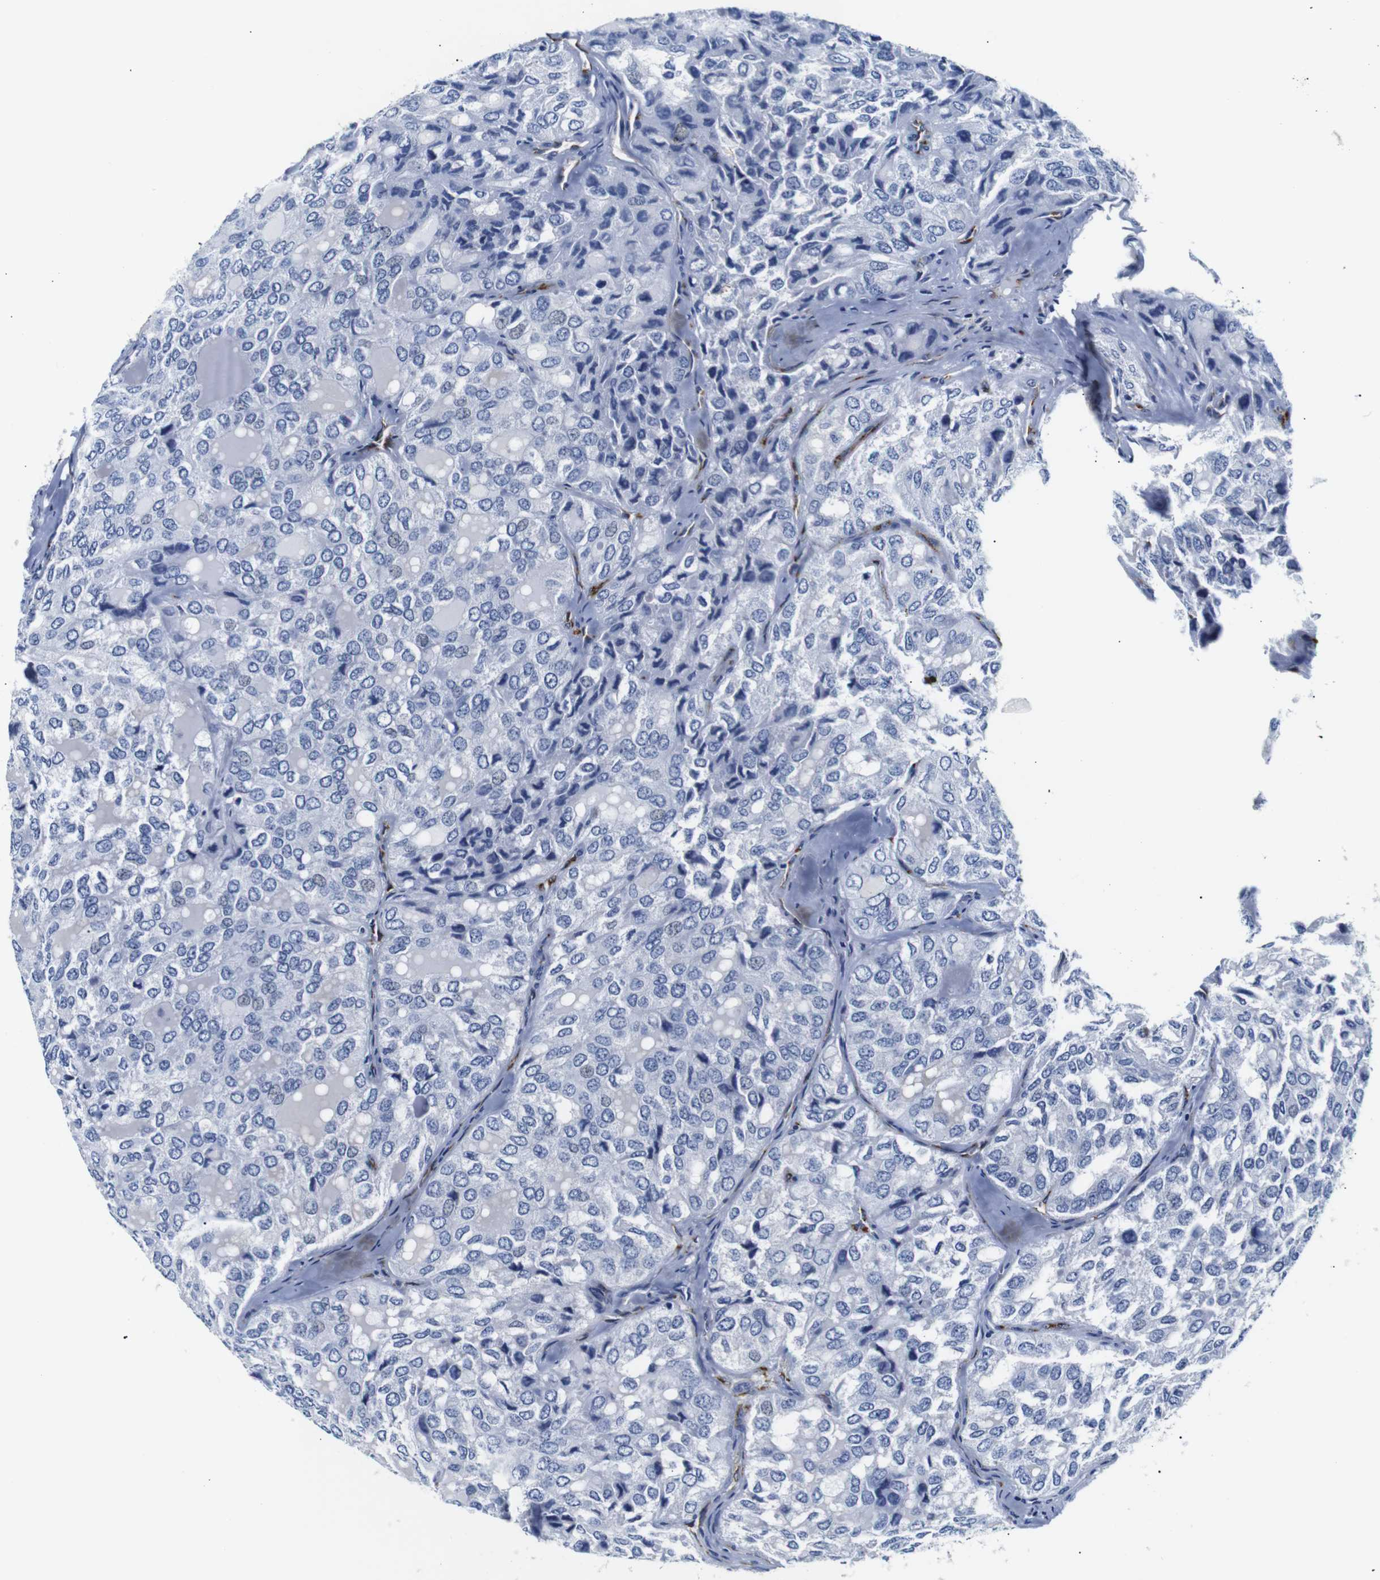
{"staining": {"intensity": "negative", "quantity": "none", "location": "none"}, "tissue": "thyroid cancer", "cell_type": "Tumor cells", "image_type": "cancer", "snomed": [{"axis": "morphology", "description": "Follicular adenoma carcinoma, NOS"}, {"axis": "topography", "description": "Thyroid gland"}], "caption": "Tumor cells show no significant expression in follicular adenoma carcinoma (thyroid).", "gene": "MUC4", "patient": {"sex": "male", "age": 75}}